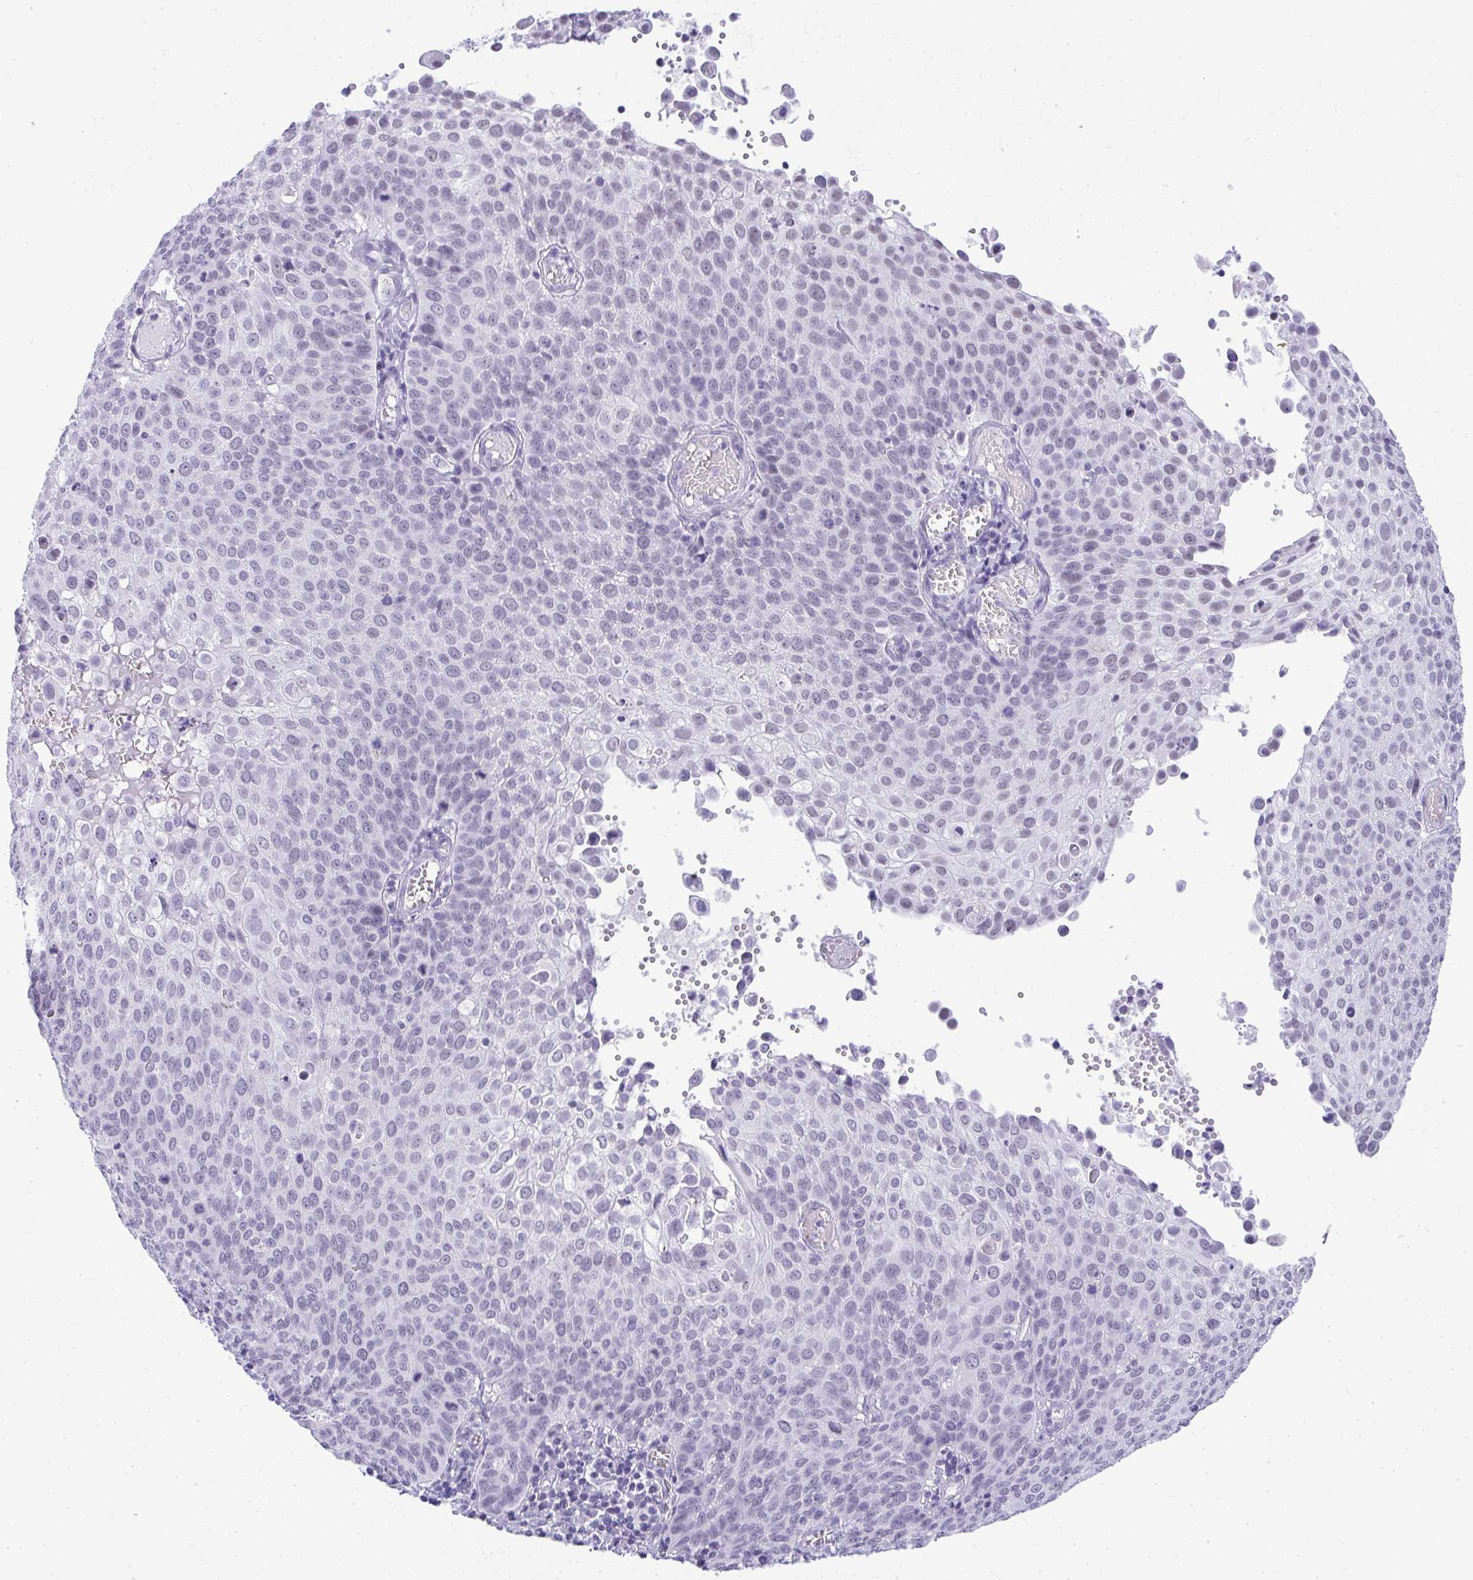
{"staining": {"intensity": "negative", "quantity": "none", "location": "none"}, "tissue": "cervical cancer", "cell_type": "Tumor cells", "image_type": "cancer", "snomed": [{"axis": "morphology", "description": "Squamous cell carcinoma, NOS"}, {"axis": "topography", "description": "Cervix"}], "caption": "Cervical squamous cell carcinoma was stained to show a protein in brown. There is no significant positivity in tumor cells. (DAB IHC visualized using brightfield microscopy, high magnification).", "gene": "PLA2G1B", "patient": {"sex": "female", "age": 65}}